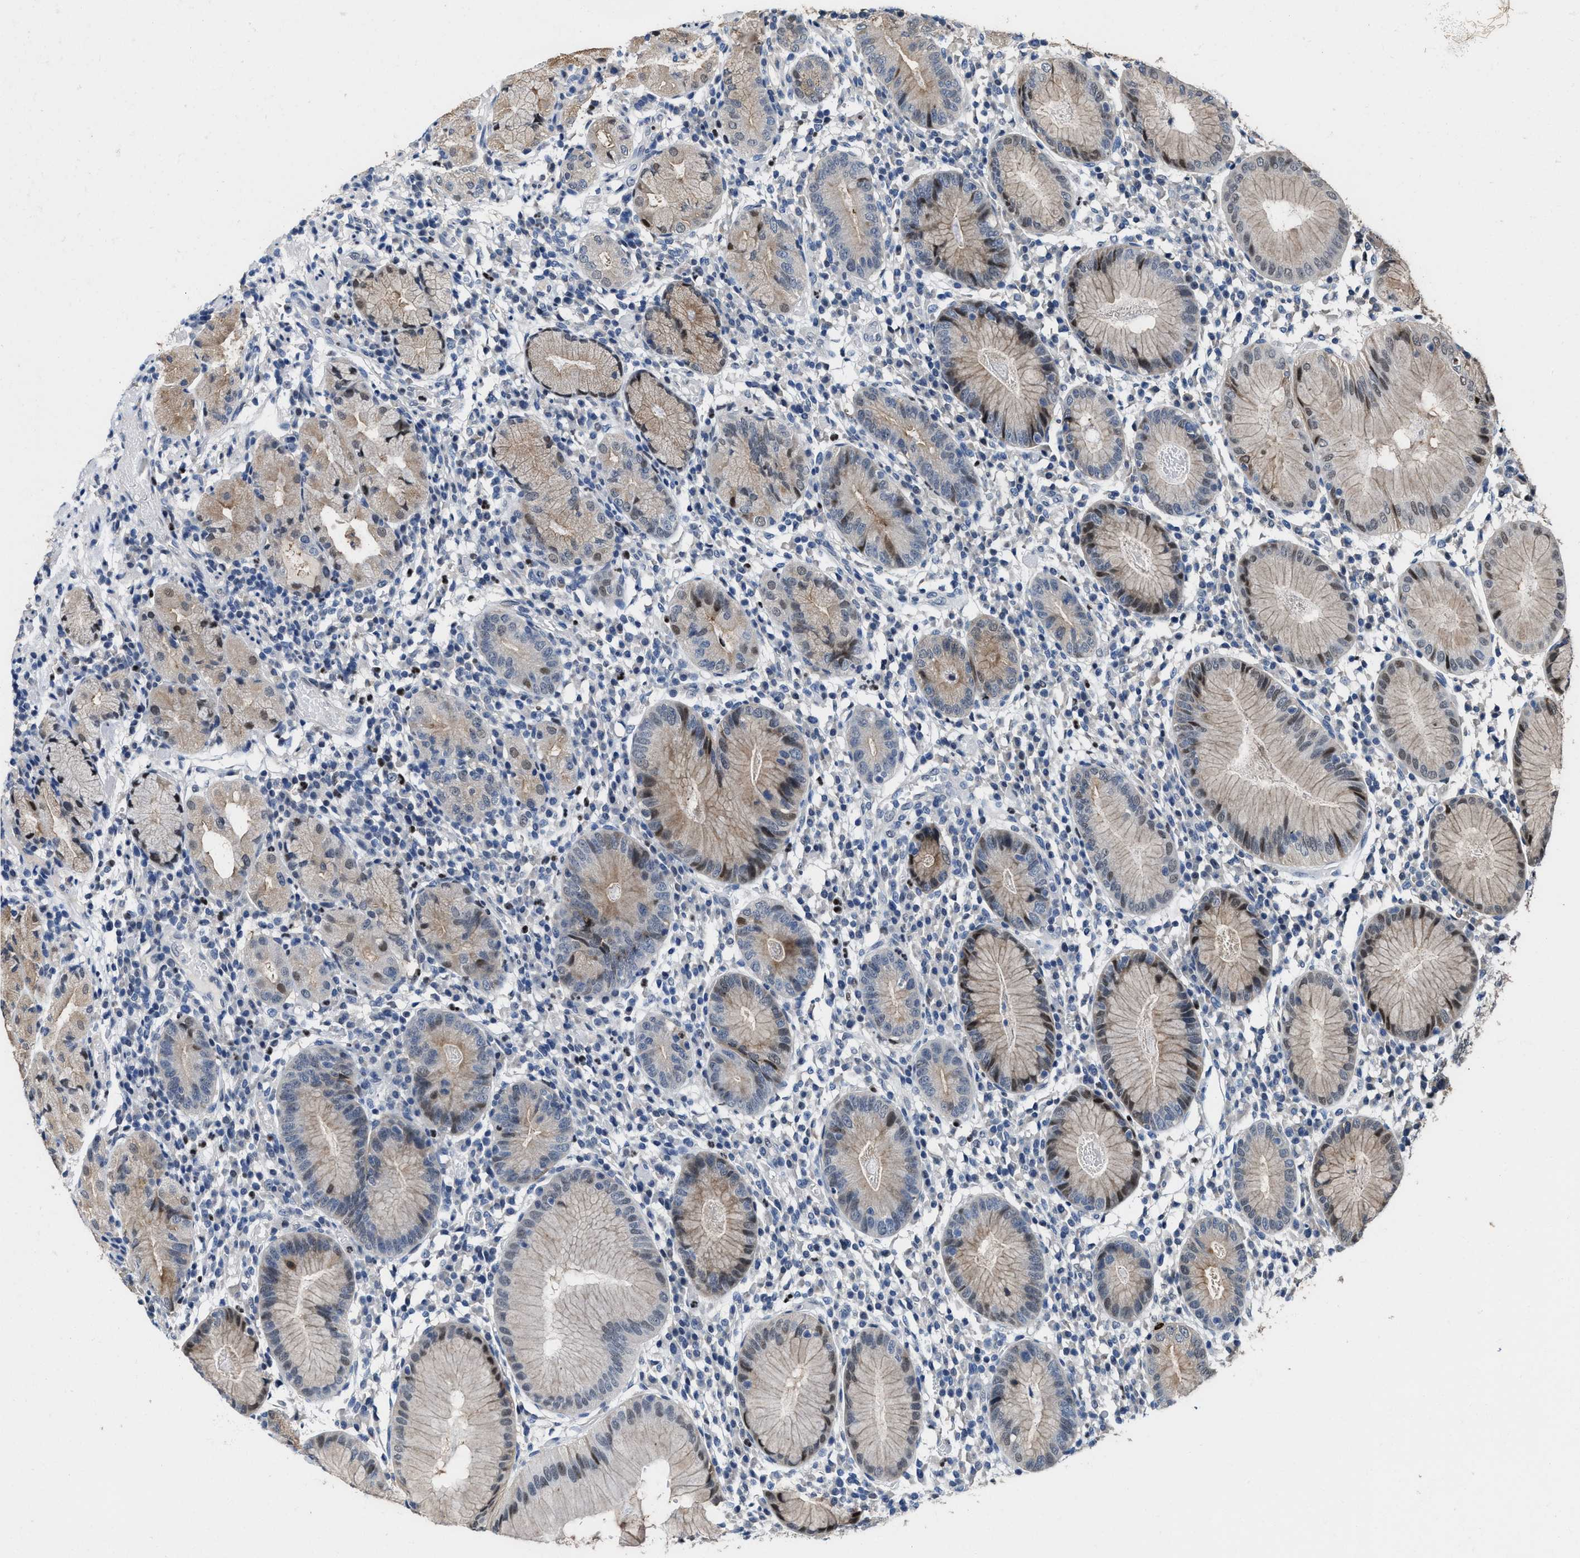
{"staining": {"intensity": "weak", "quantity": "25%-75%", "location": "cytoplasmic/membranous,nuclear"}, "tissue": "stomach", "cell_type": "Glandular cells", "image_type": "normal", "snomed": [{"axis": "morphology", "description": "Normal tissue, NOS"}, {"axis": "topography", "description": "Stomach"}, {"axis": "topography", "description": "Stomach, lower"}], "caption": "Immunohistochemistry (IHC) histopathology image of benign stomach: human stomach stained using IHC demonstrates low levels of weak protein expression localized specifically in the cytoplasmic/membranous,nuclear of glandular cells, appearing as a cytoplasmic/membranous,nuclear brown color.", "gene": "ZNF20", "patient": {"sex": "female", "age": 75}}